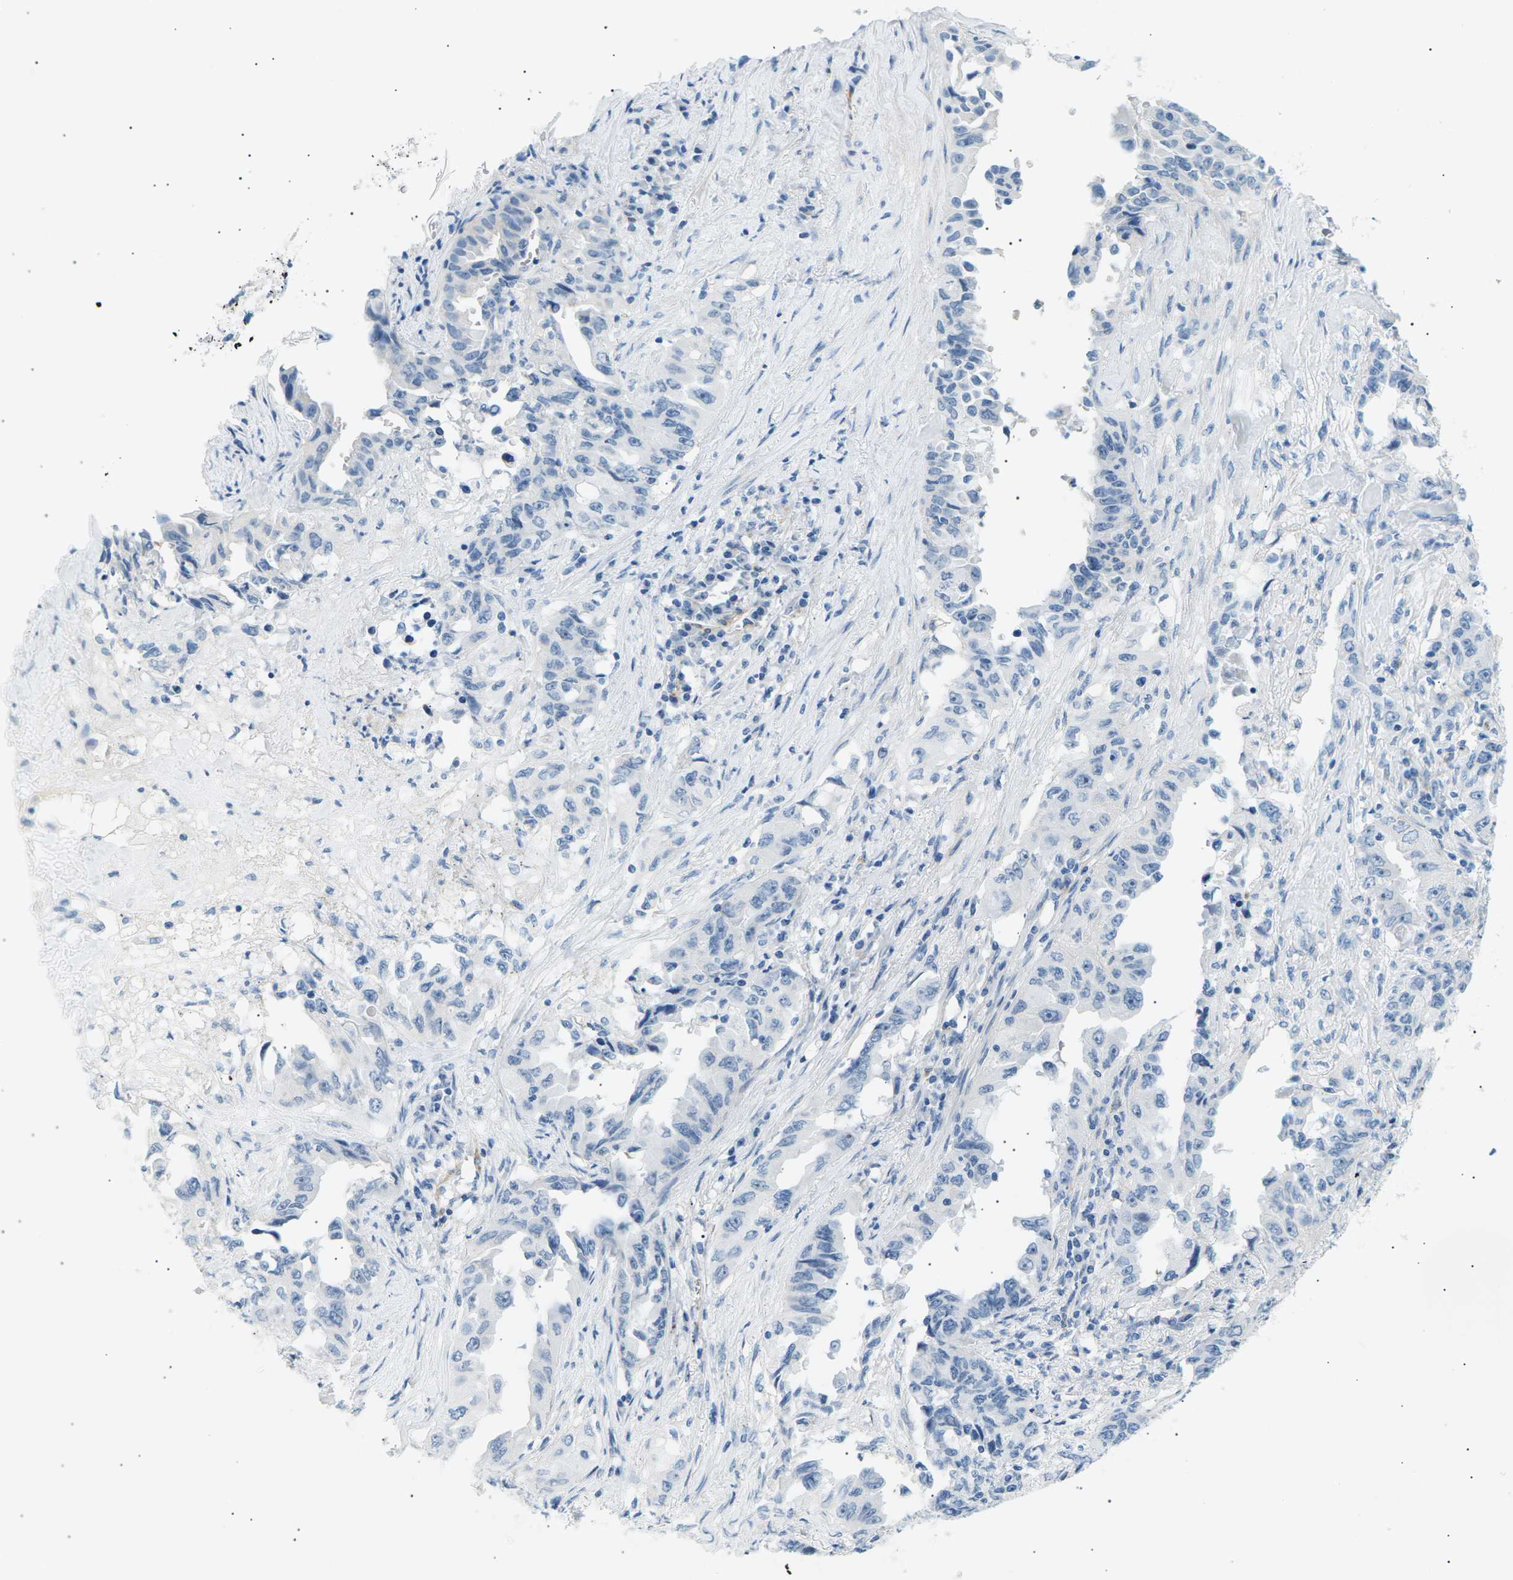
{"staining": {"intensity": "negative", "quantity": "none", "location": "none"}, "tissue": "lung cancer", "cell_type": "Tumor cells", "image_type": "cancer", "snomed": [{"axis": "morphology", "description": "Adenocarcinoma, NOS"}, {"axis": "topography", "description": "Lung"}], "caption": "The image shows no staining of tumor cells in lung cancer. Nuclei are stained in blue.", "gene": "SEPTIN5", "patient": {"sex": "female", "age": 51}}